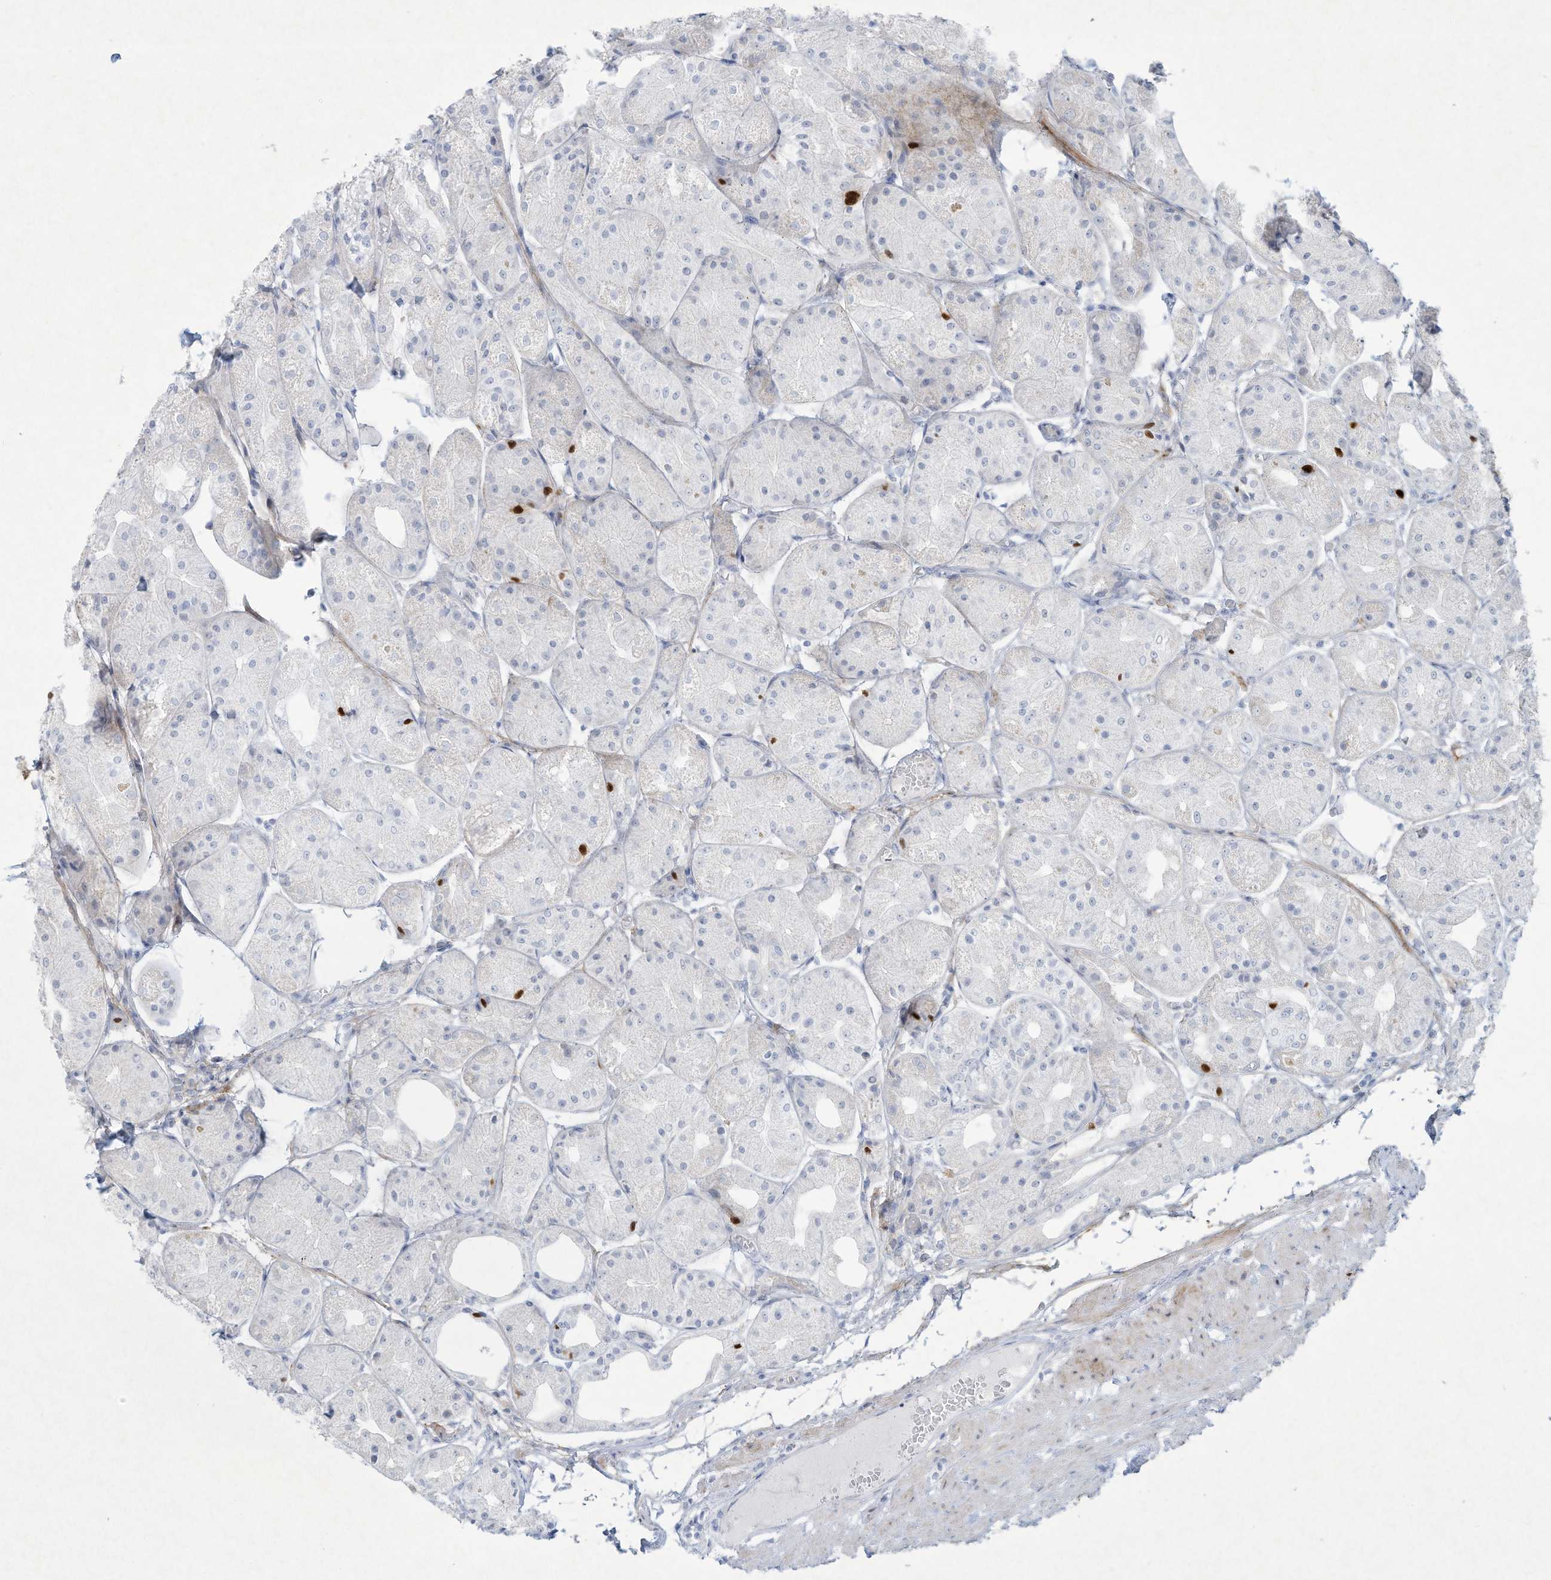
{"staining": {"intensity": "strong", "quantity": "<25%", "location": "cytoplasmic/membranous,nuclear"}, "tissue": "stomach", "cell_type": "Glandular cells", "image_type": "normal", "snomed": [{"axis": "morphology", "description": "Normal tissue, NOS"}, {"axis": "topography", "description": "Stomach, upper"}], "caption": "Strong cytoplasmic/membranous,nuclear positivity for a protein is appreciated in approximately <25% of glandular cells of normal stomach using IHC.", "gene": "PAX6", "patient": {"sex": "male", "age": 72}}